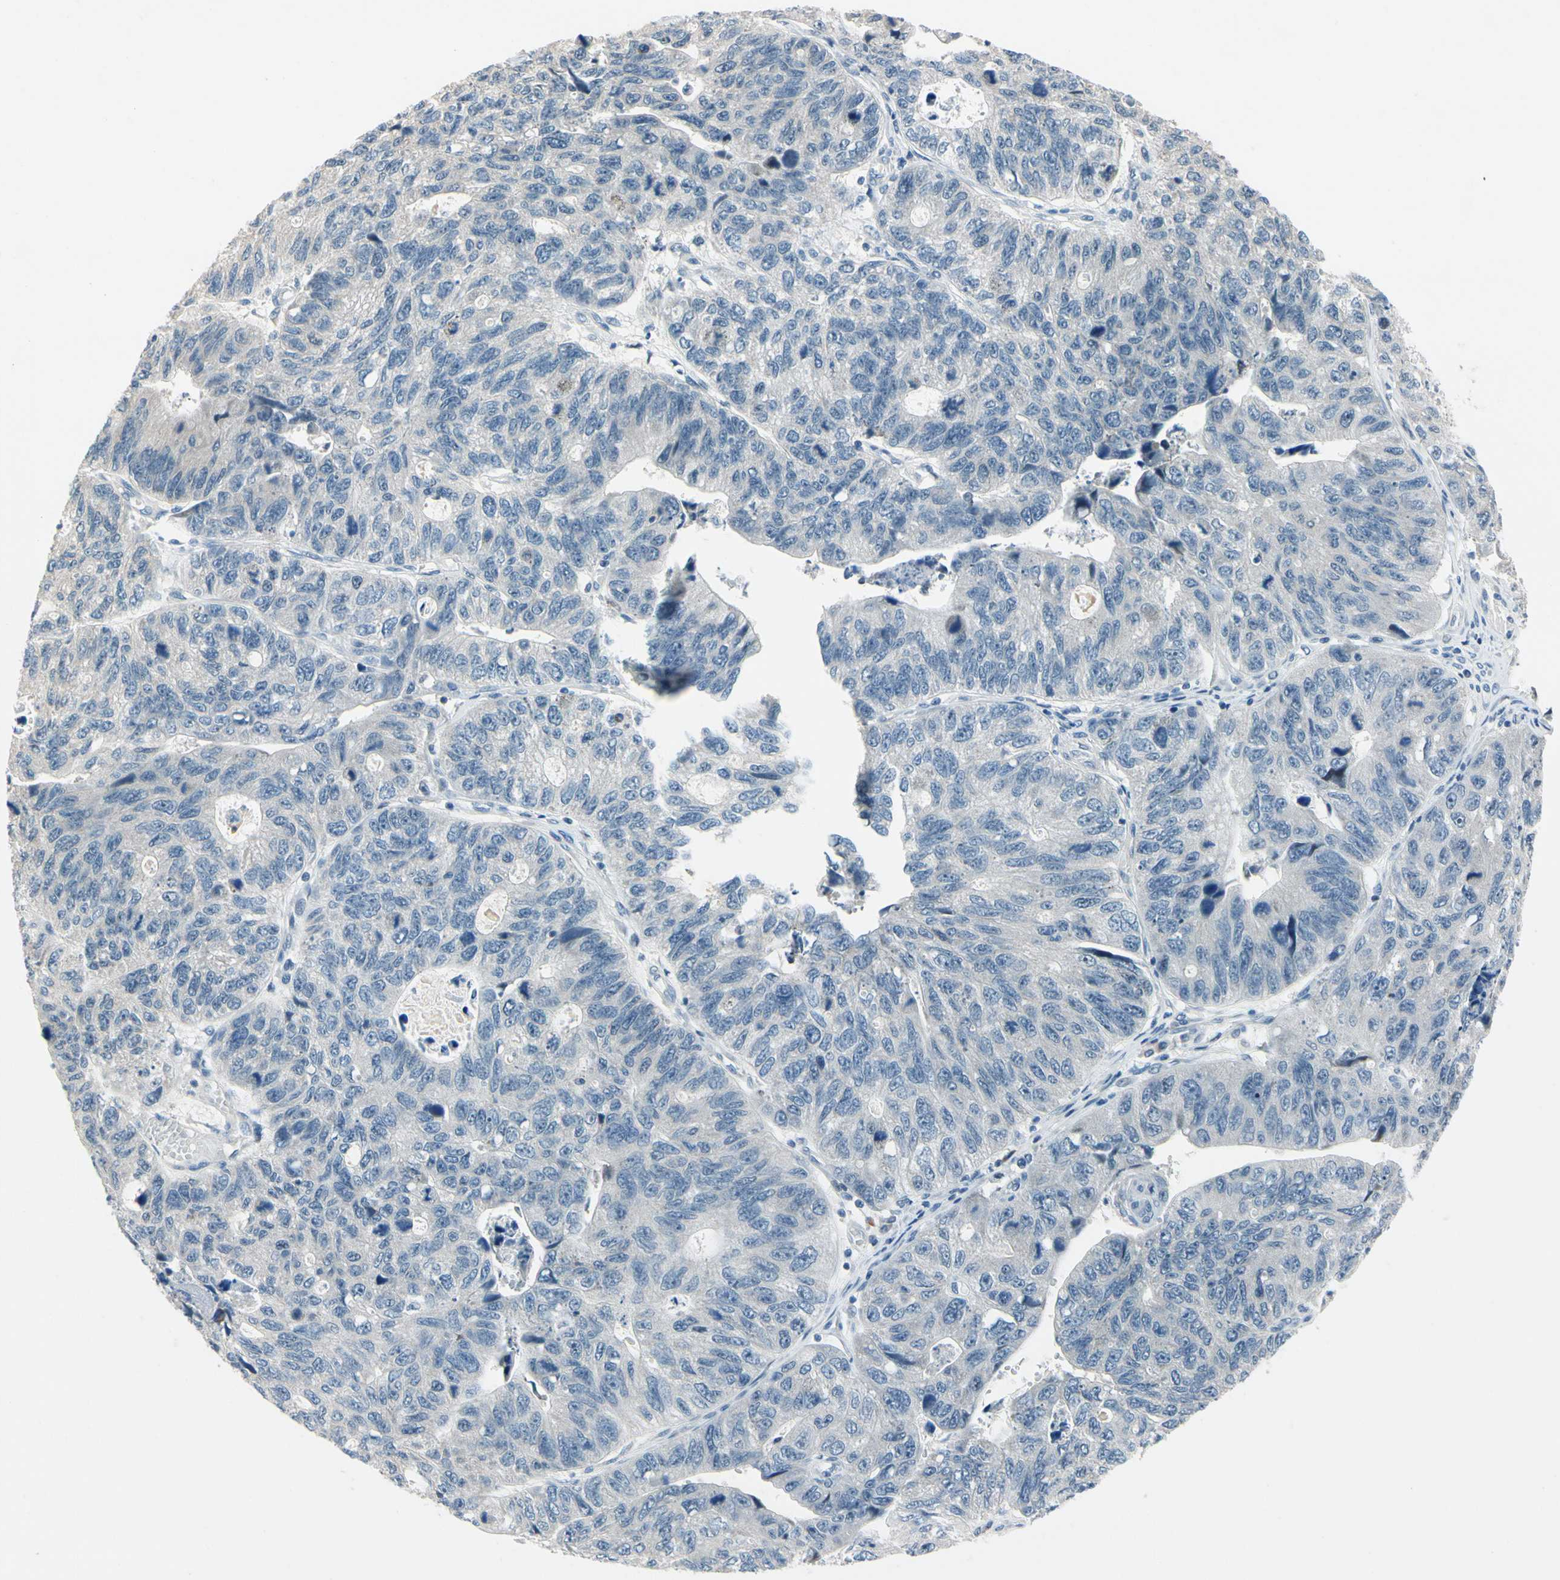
{"staining": {"intensity": "negative", "quantity": "none", "location": "none"}, "tissue": "stomach cancer", "cell_type": "Tumor cells", "image_type": "cancer", "snomed": [{"axis": "morphology", "description": "Adenocarcinoma, NOS"}, {"axis": "topography", "description": "Stomach"}], "caption": "DAB immunohistochemical staining of human stomach cancer (adenocarcinoma) demonstrates no significant expression in tumor cells. The staining is performed using DAB brown chromogen with nuclei counter-stained in using hematoxylin.", "gene": "SLC27A6", "patient": {"sex": "male", "age": 59}}